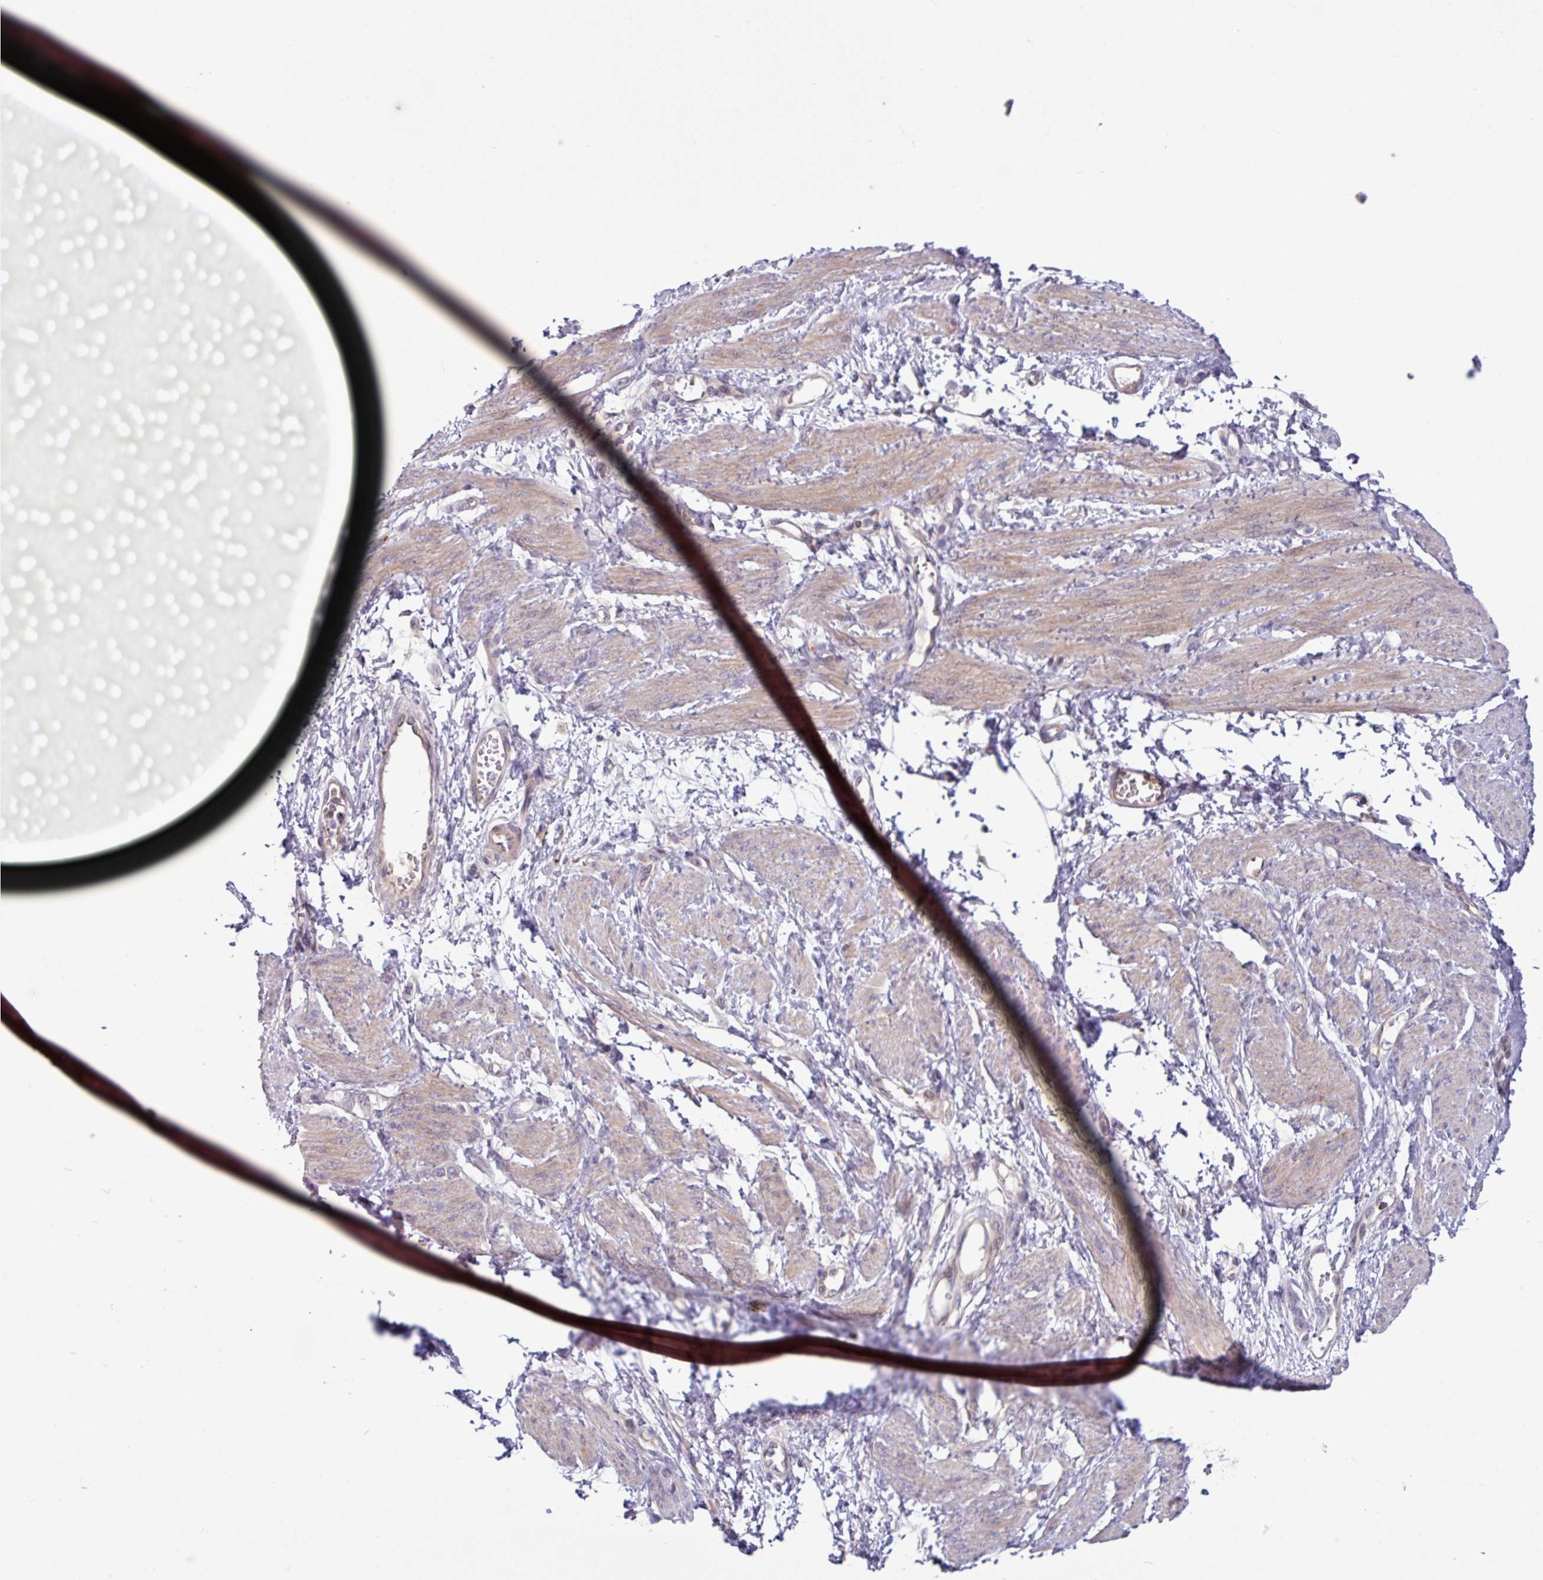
{"staining": {"intensity": "weak", "quantity": "25%-75%", "location": "cytoplasmic/membranous"}, "tissue": "smooth muscle", "cell_type": "Smooth muscle cells", "image_type": "normal", "snomed": [{"axis": "morphology", "description": "Normal tissue, NOS"}, {"axis": "topography", "description": "Smooth muscle"}, {"axis": "topography", "description": "Uterus"}], "caption": "Unremarkable smooth muscle demonstrates weak cytoplasmic/membranous expression in about 25%-75% of smooth muscle cells, visualized by immunohistochemistry. The protein of interest is stained brown, and the nuclei are stained in blue (DAB IHC with brightfield microscopy, high magnification).", "gene": "B4GALNT4", "patient": {"sex": "female", "age": 39}}